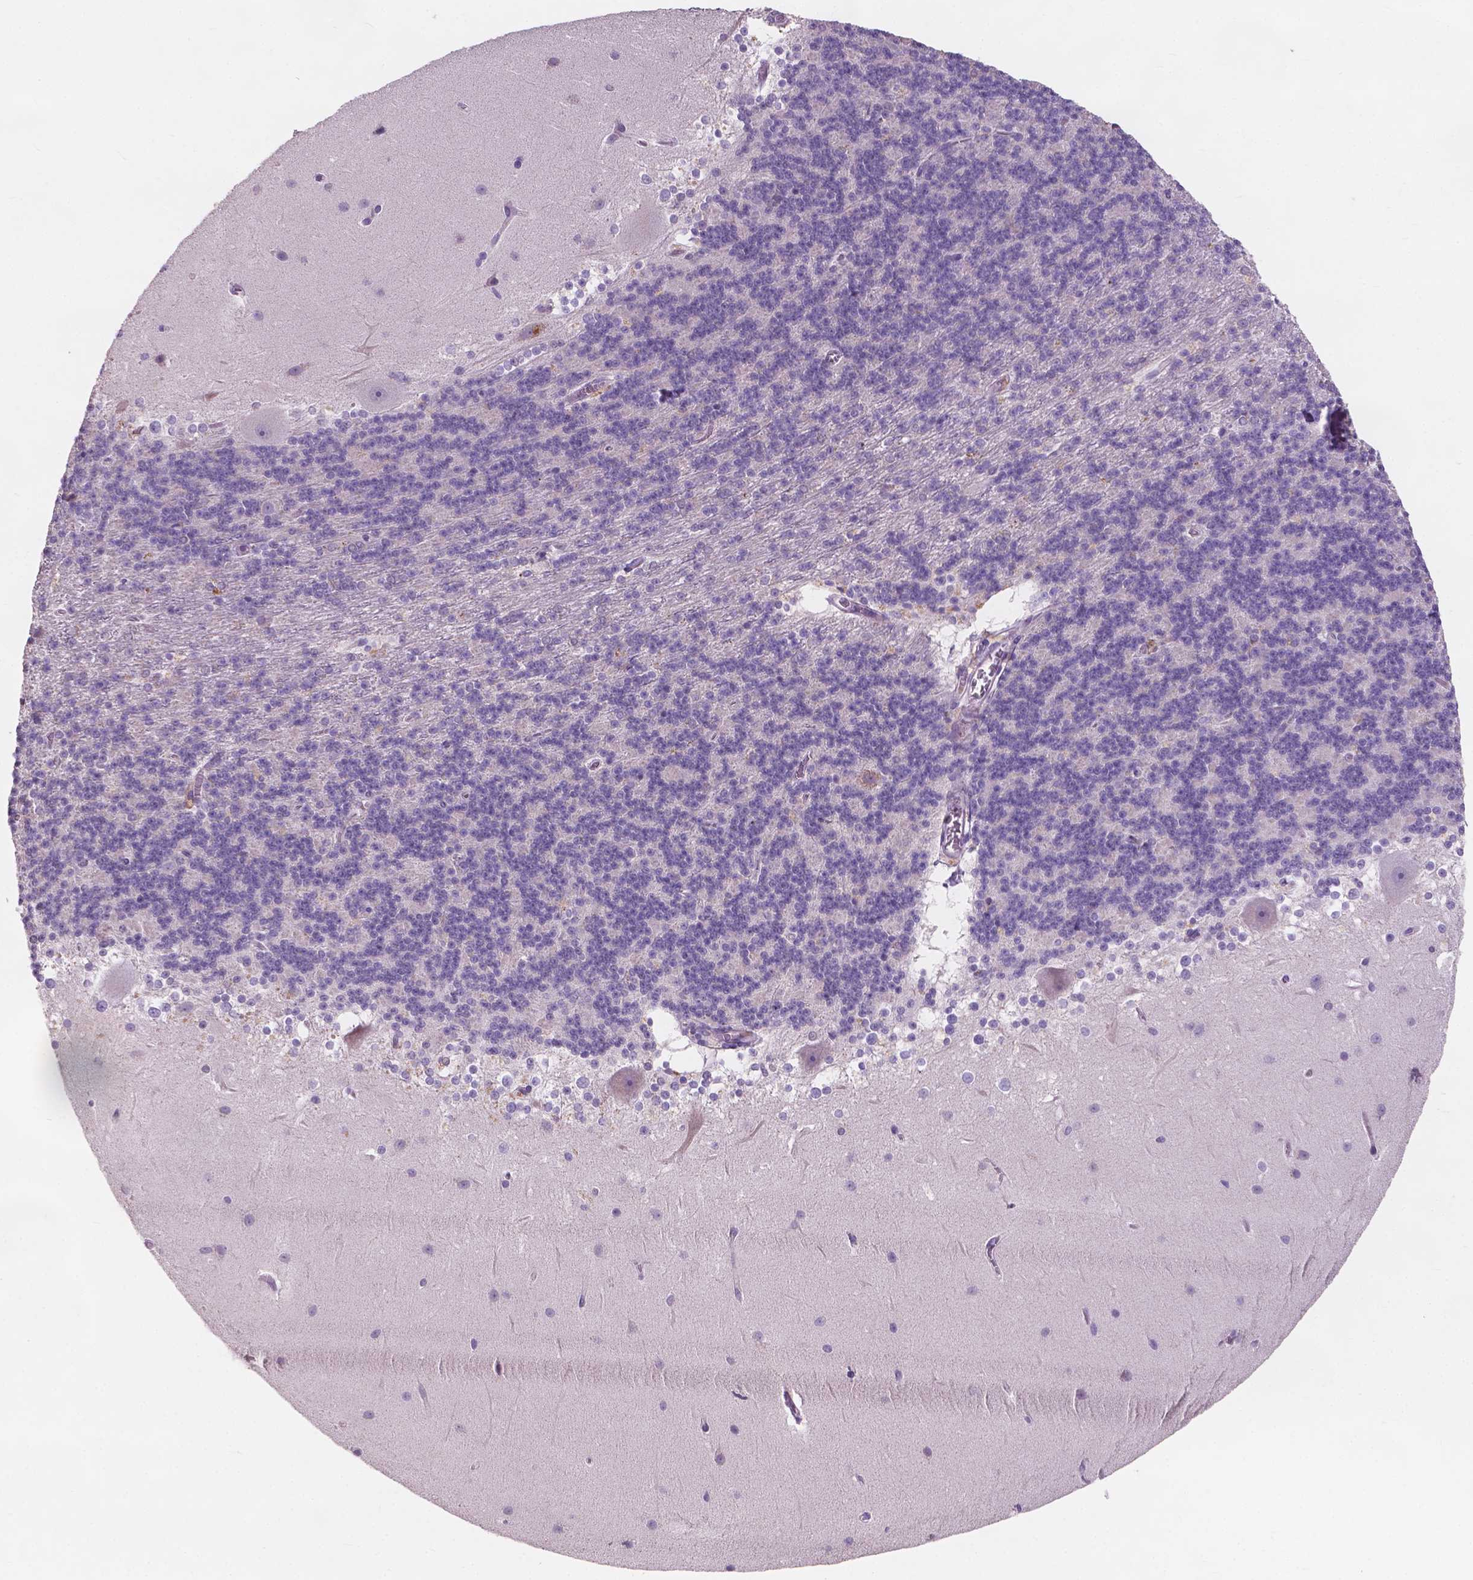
{"staining": {"intensity": "negative", "quantity": "none", "location": "none"}, "tissue": "cerebellum", "cell_type": "Cells in granular layer", "image_type": "normal", "snomed": [{"axis": "morphology", "description": "Normal tissue, NOS"}, {"axis": "topography", "description": "Cerebellum"}], "caption": "Normal cerebellum was stained to show a protein in brown. There is no significant expression in cells in granular layer. (DAB immunohistochemistry visualized using brightfield microscopy, high magnification).", "gene": "IREB2", "patient": {"sex": "female", "age": 19}}